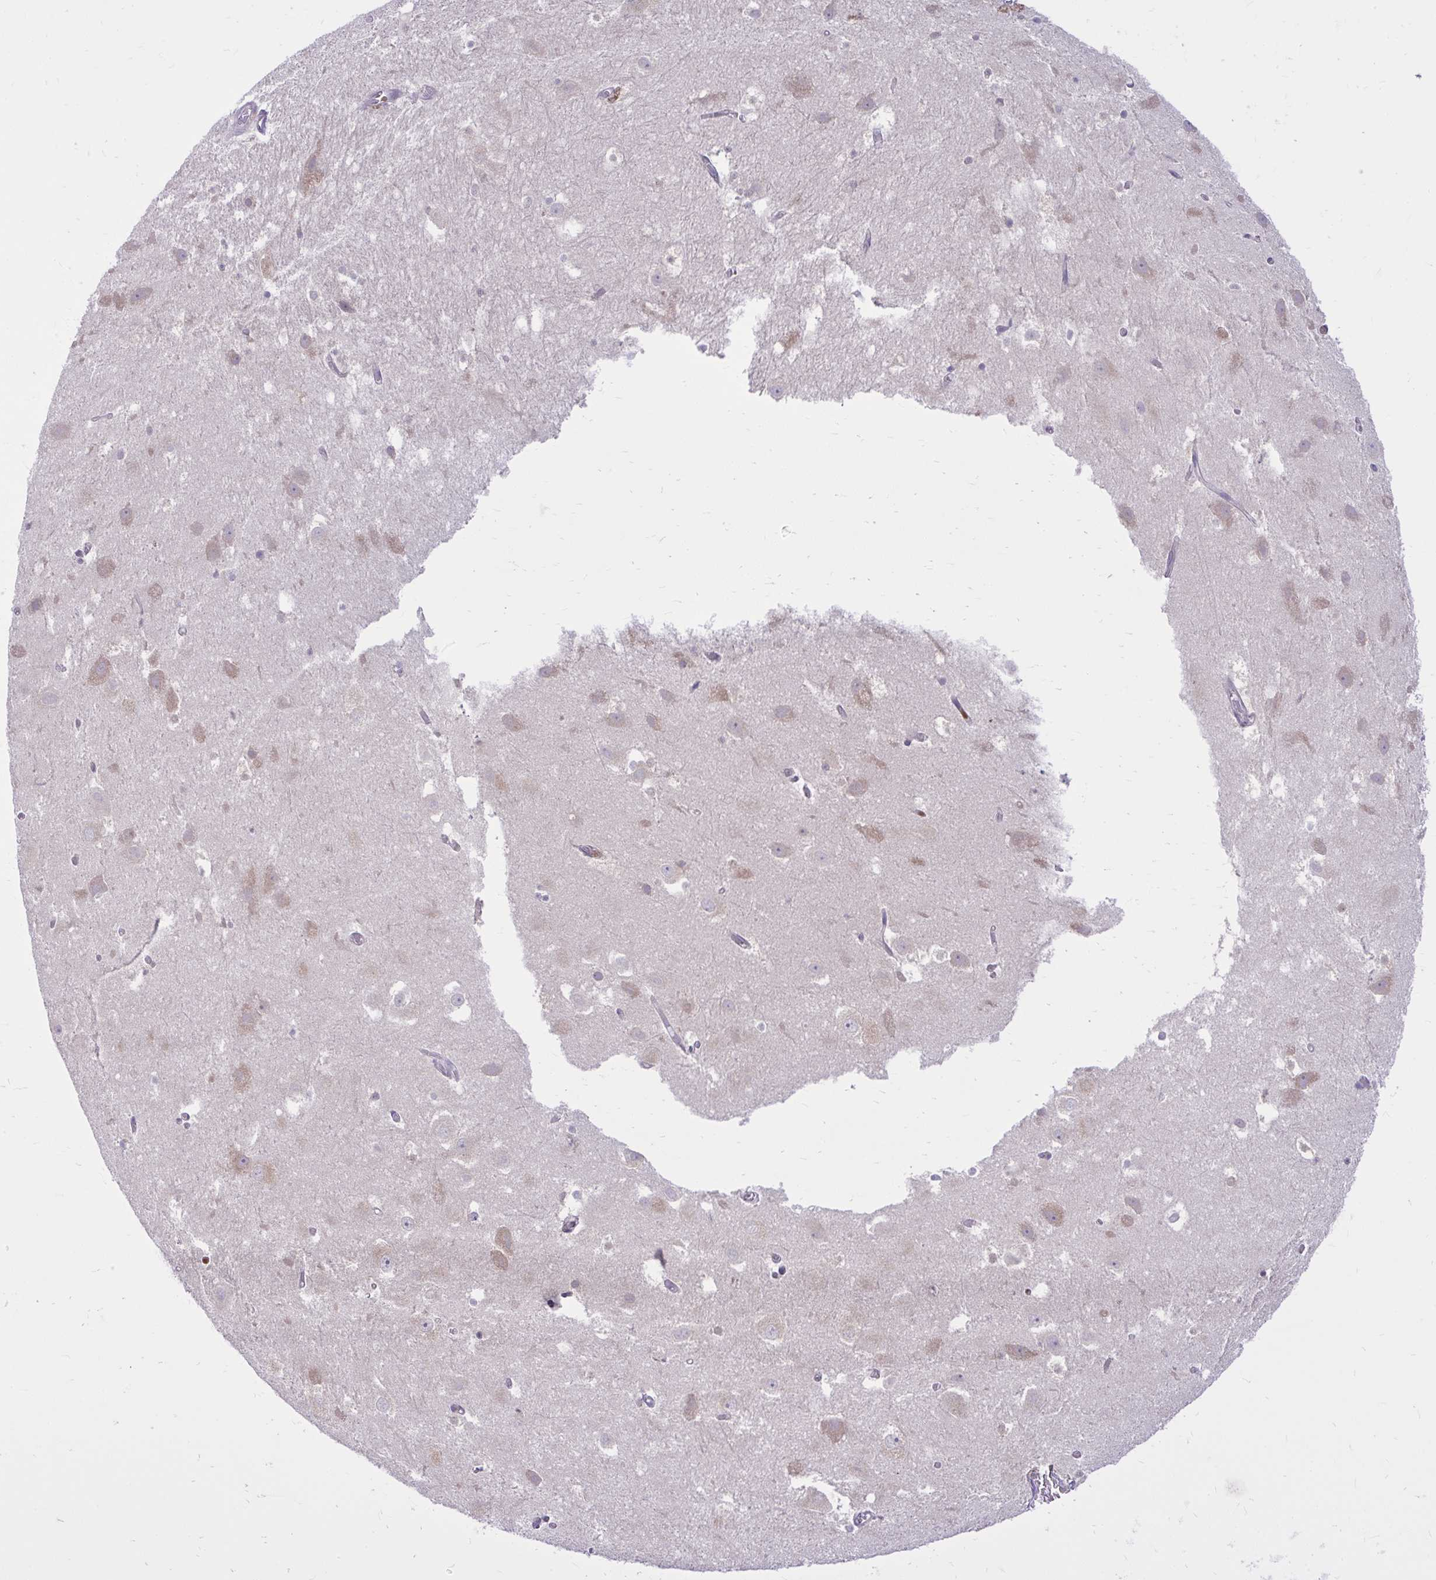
{"staining": {"intensity": "negative", "quantity": "none", "location": "none"}, "tissue": "hippocampus", "cell_type": "Glial cells", "image_type": "normal", "snomed": [{"axis": "morphology", "description": "Normal tissue, NOS"}, {"axis": "topography", "description": "Hippocampus"}], "caption": "An immunohistochemistry (IHC) photomicrograph of benign hippocampus is shown. There is no staining in glial cells of hippocampus. Nuclei are stained in blue.", "gene": "DPY19L1", "patient": {"sex": "female", "age": 52}}